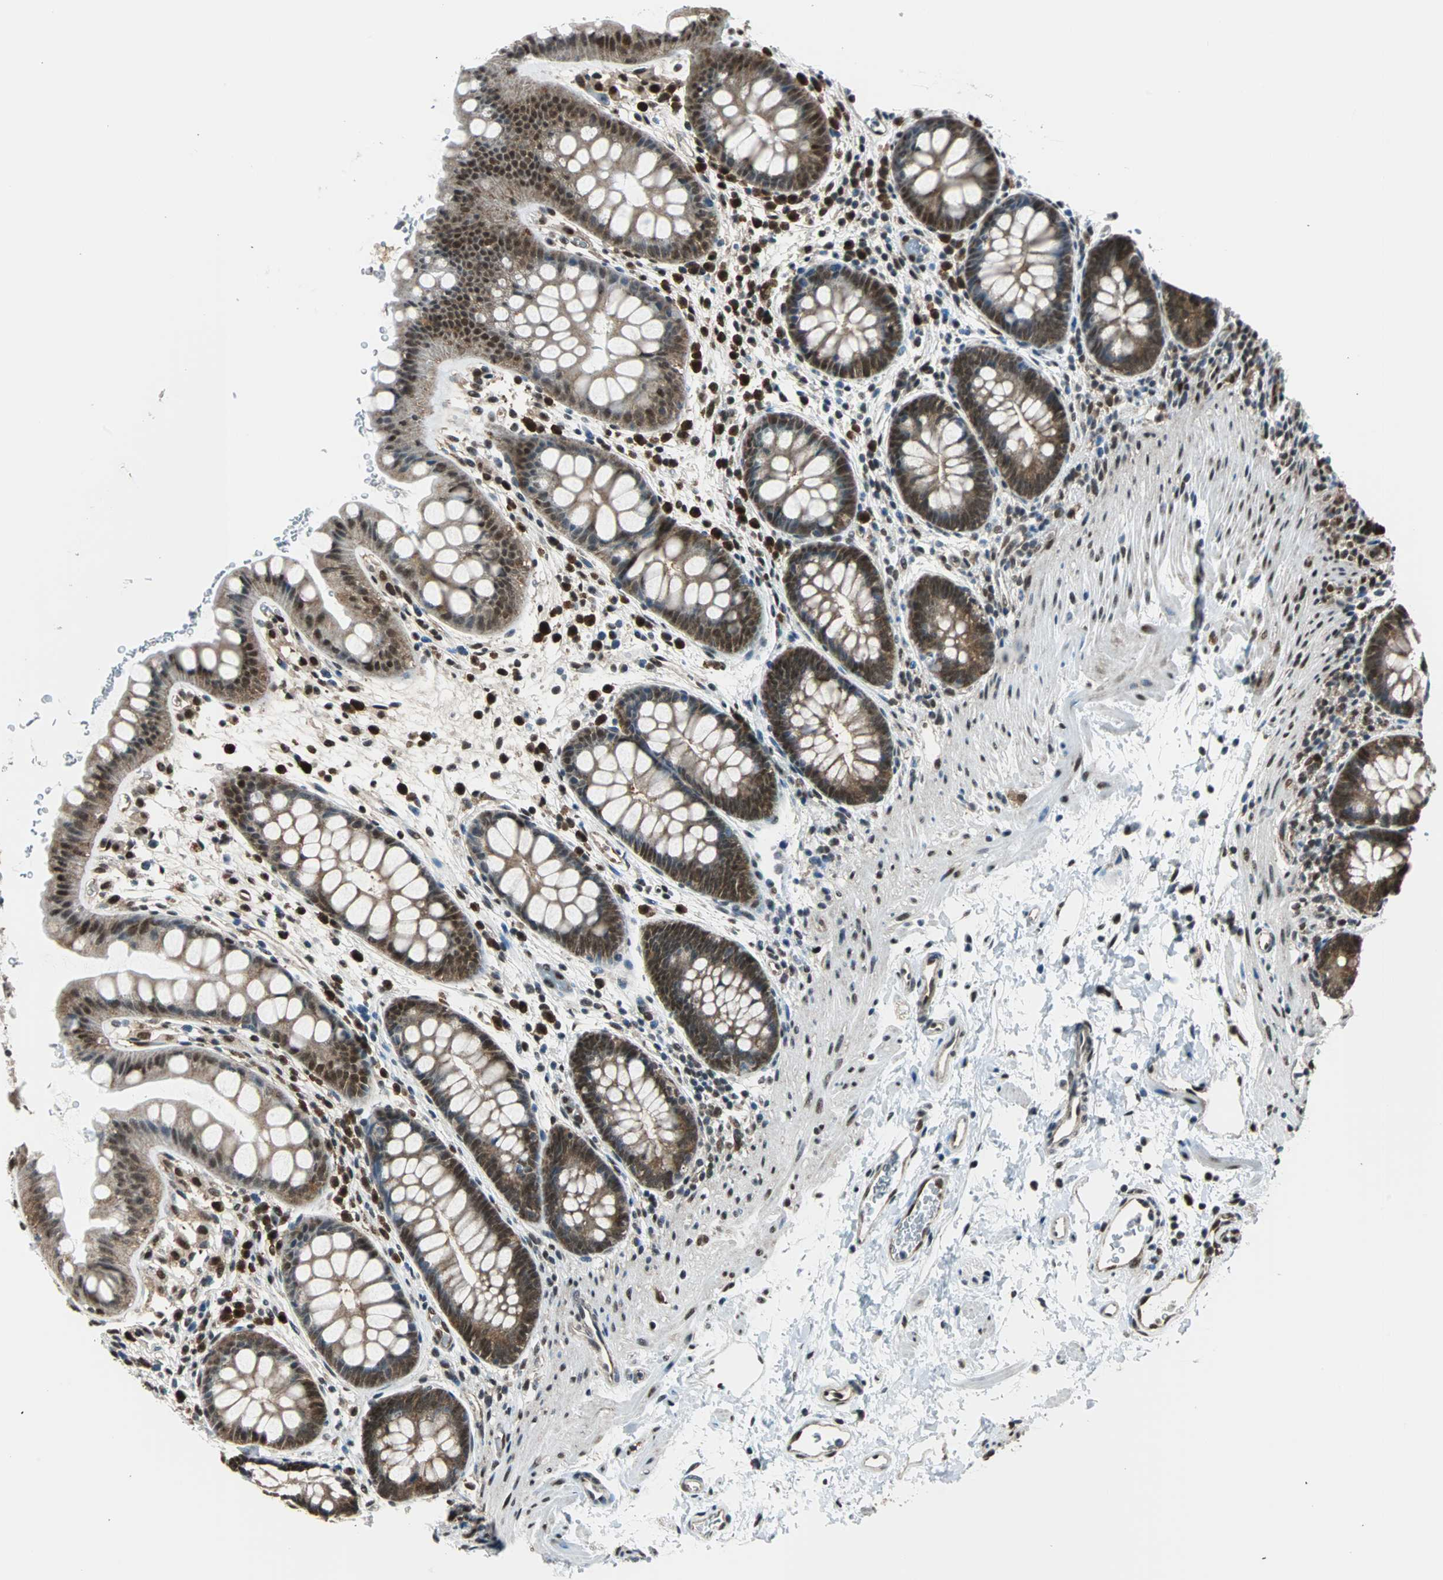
{"staining": {"intensity": "moderate", "quantity": ">75%", "location": "cytoplasmic/membranous,nuclear"}, "tissue": "rectum", "cell_type": "Glandular cells", "image_type": "normal", "snomed": [{"axis": "morphology", "description": "Normal tissue, NOS"}, {"axis": "topography", "description": "Rectum"}], "caption": "Immunohistochemical staining of benign rectum reveals >75% levels of moderate cytoplasmic/membranous,nuclear protein positivity in about >75% of glandular cells. The staining was performed using DAB to visualize the protein expression in brown, while the nuclei were stained in blue with hematoxylin (Magnification: 20x).", "gene": "VCP", "patient": {"sex": "female", "age": 24}}